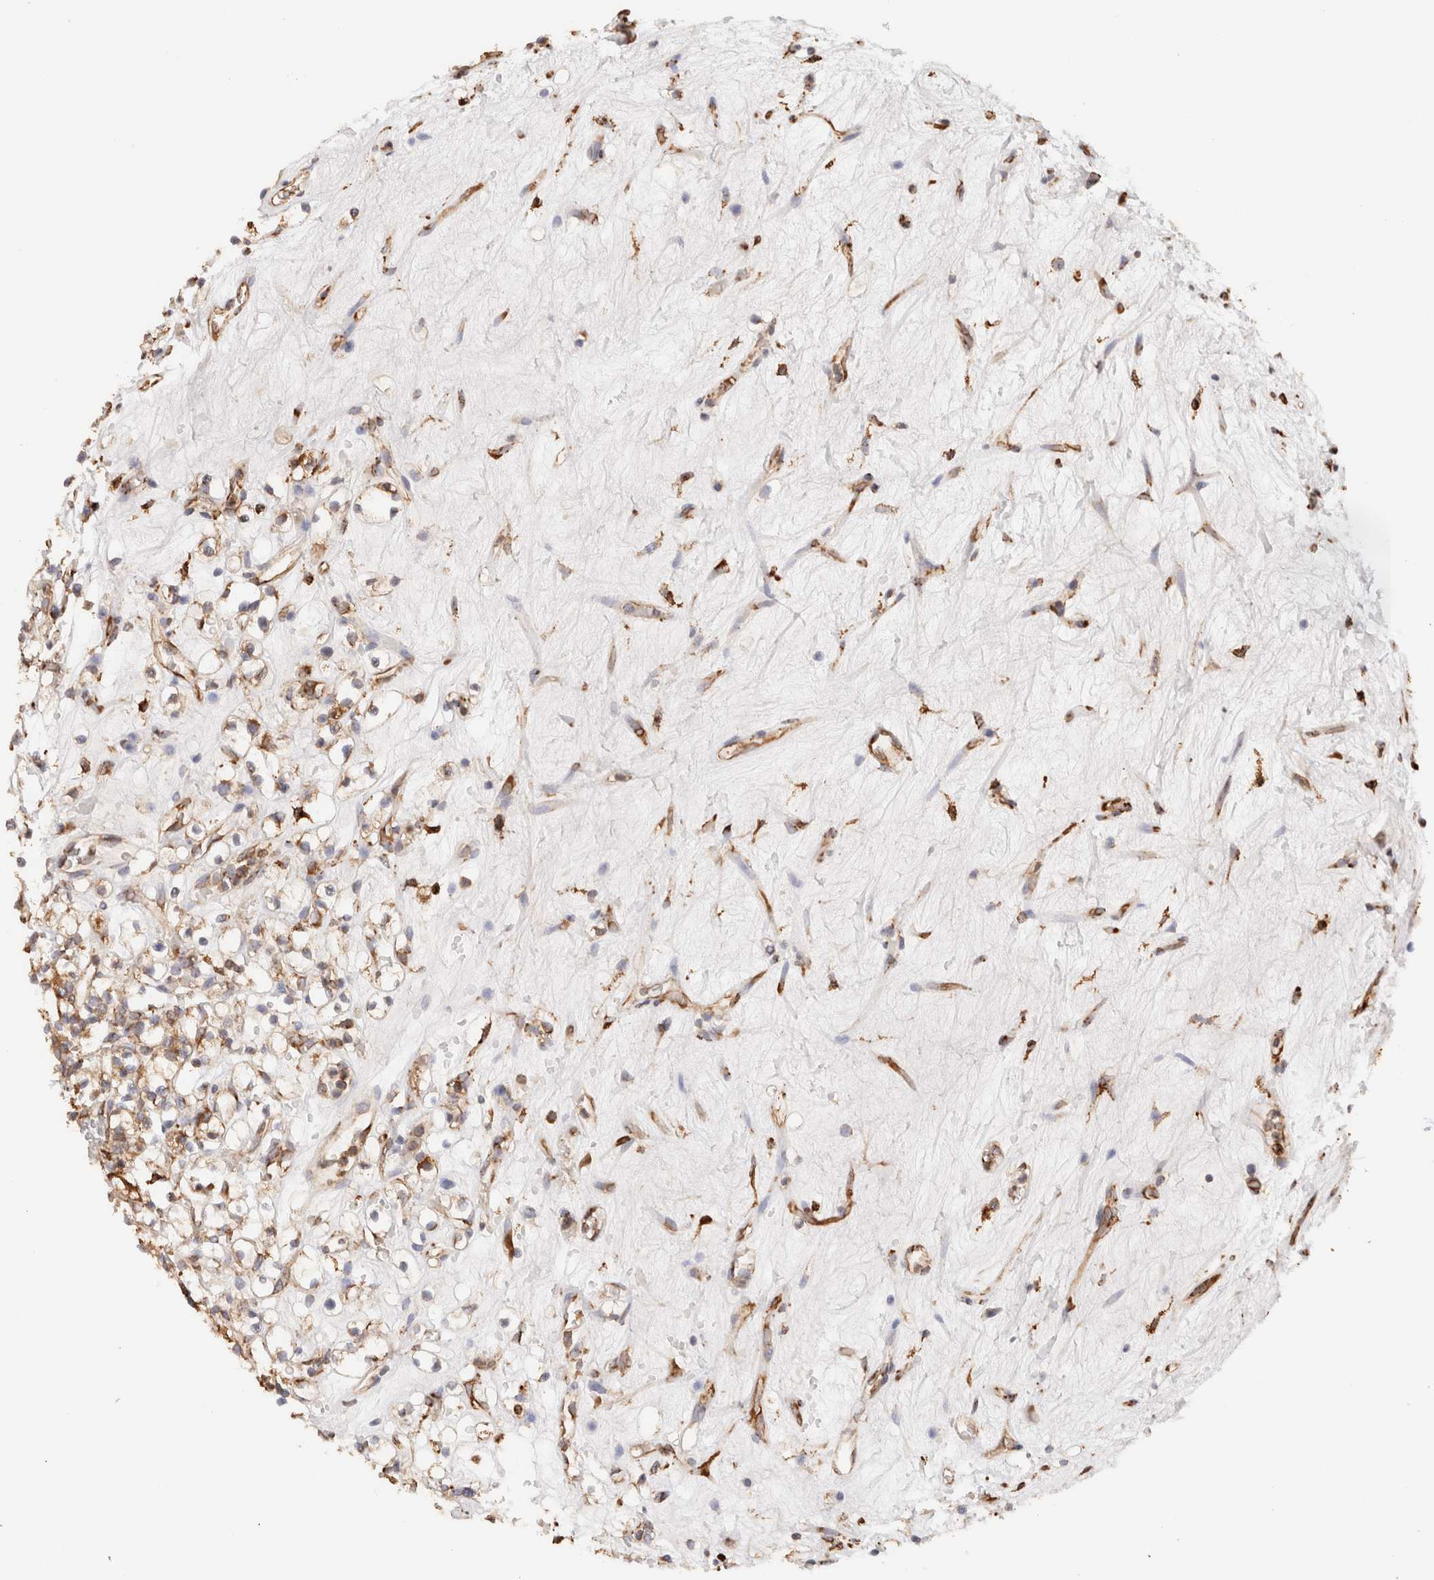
{"staining": {"intensity": "moderate", "quantity": ">75%", "location": "cytoplasmic/membranous"}, "tissue": "renal cancer", "cell_type": "Tumor cells", "image_type": "cancer", "snomed": [{"axis": "morphology", "description": "Normal tissue, NOS"}, {"axis": "morphology", "description": "Adenocarcinoma, NOS"}, {"axis": "topography", "description": "Kidney"}], "caption": "Moderate cytoplasmic/membranous expression is appreciated in approximately >75% of tumor cells in adenocarcinoma (renal).", "gene": "FER", "patient": {"sex": "female", "age": 72}}